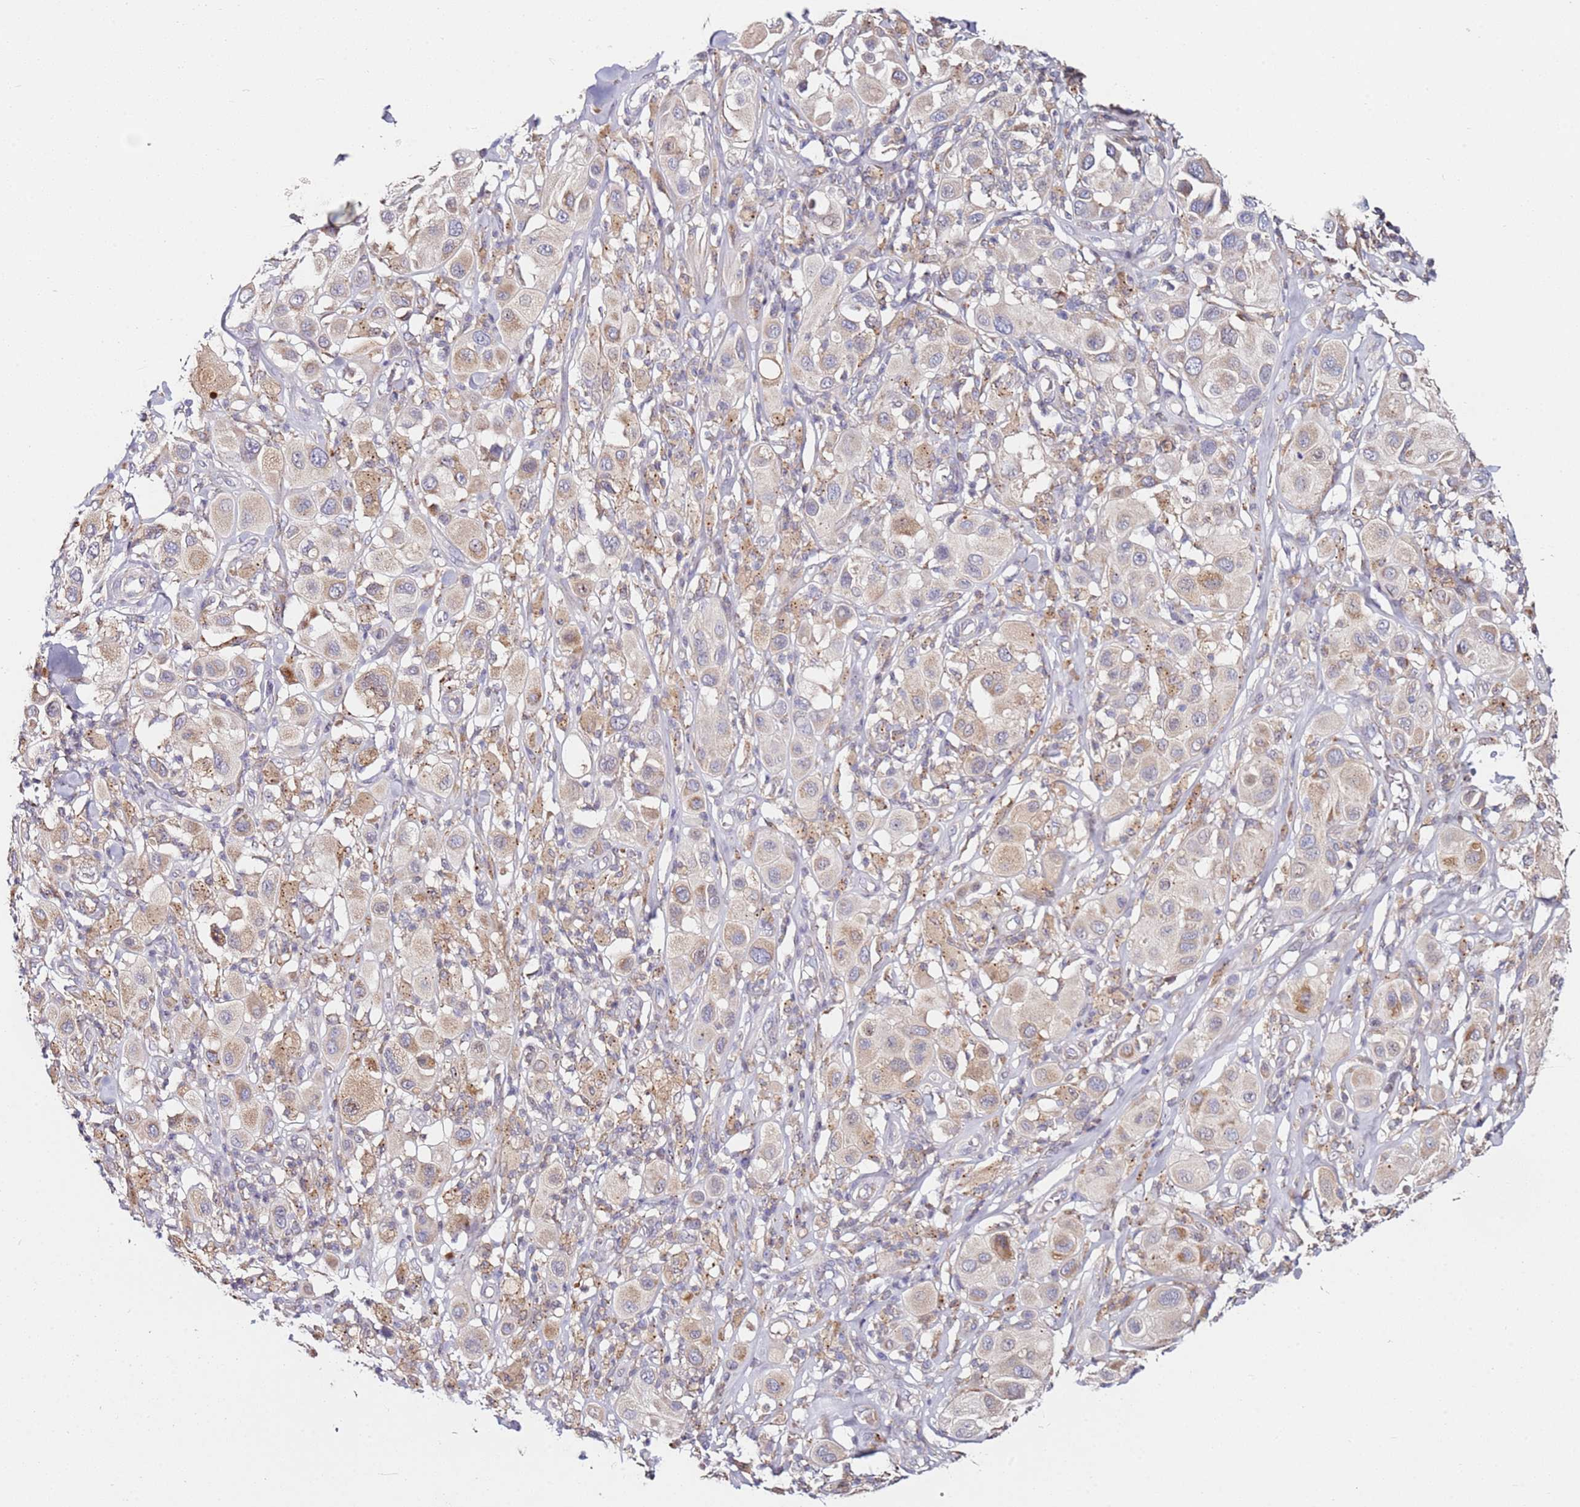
{"staining": {"intensity": "moderate", "quantity": ">75%", "location": "cytoplasmic/membranous"}, "tissue": "melanoma", "cell_type": "Tumor cells", "image_type": "cancer", "snomed": [{"axis": "morphology", "description": "Malignant melanoma, Metastatic site"}, {"axis": "topography", "description": "Skin"}], "caption": "The photomicrograph shows immunohistochemical staining of malignant melanoma (metastatic site). There is moderate cytoplasmic/membranous staining is seen in about >75% of tumor cells. The protein of interest is shown in brown color, while the nuclei are stained blue.", "gene": "CNOT9", "patient": {"sex": "male", "age": 41}}